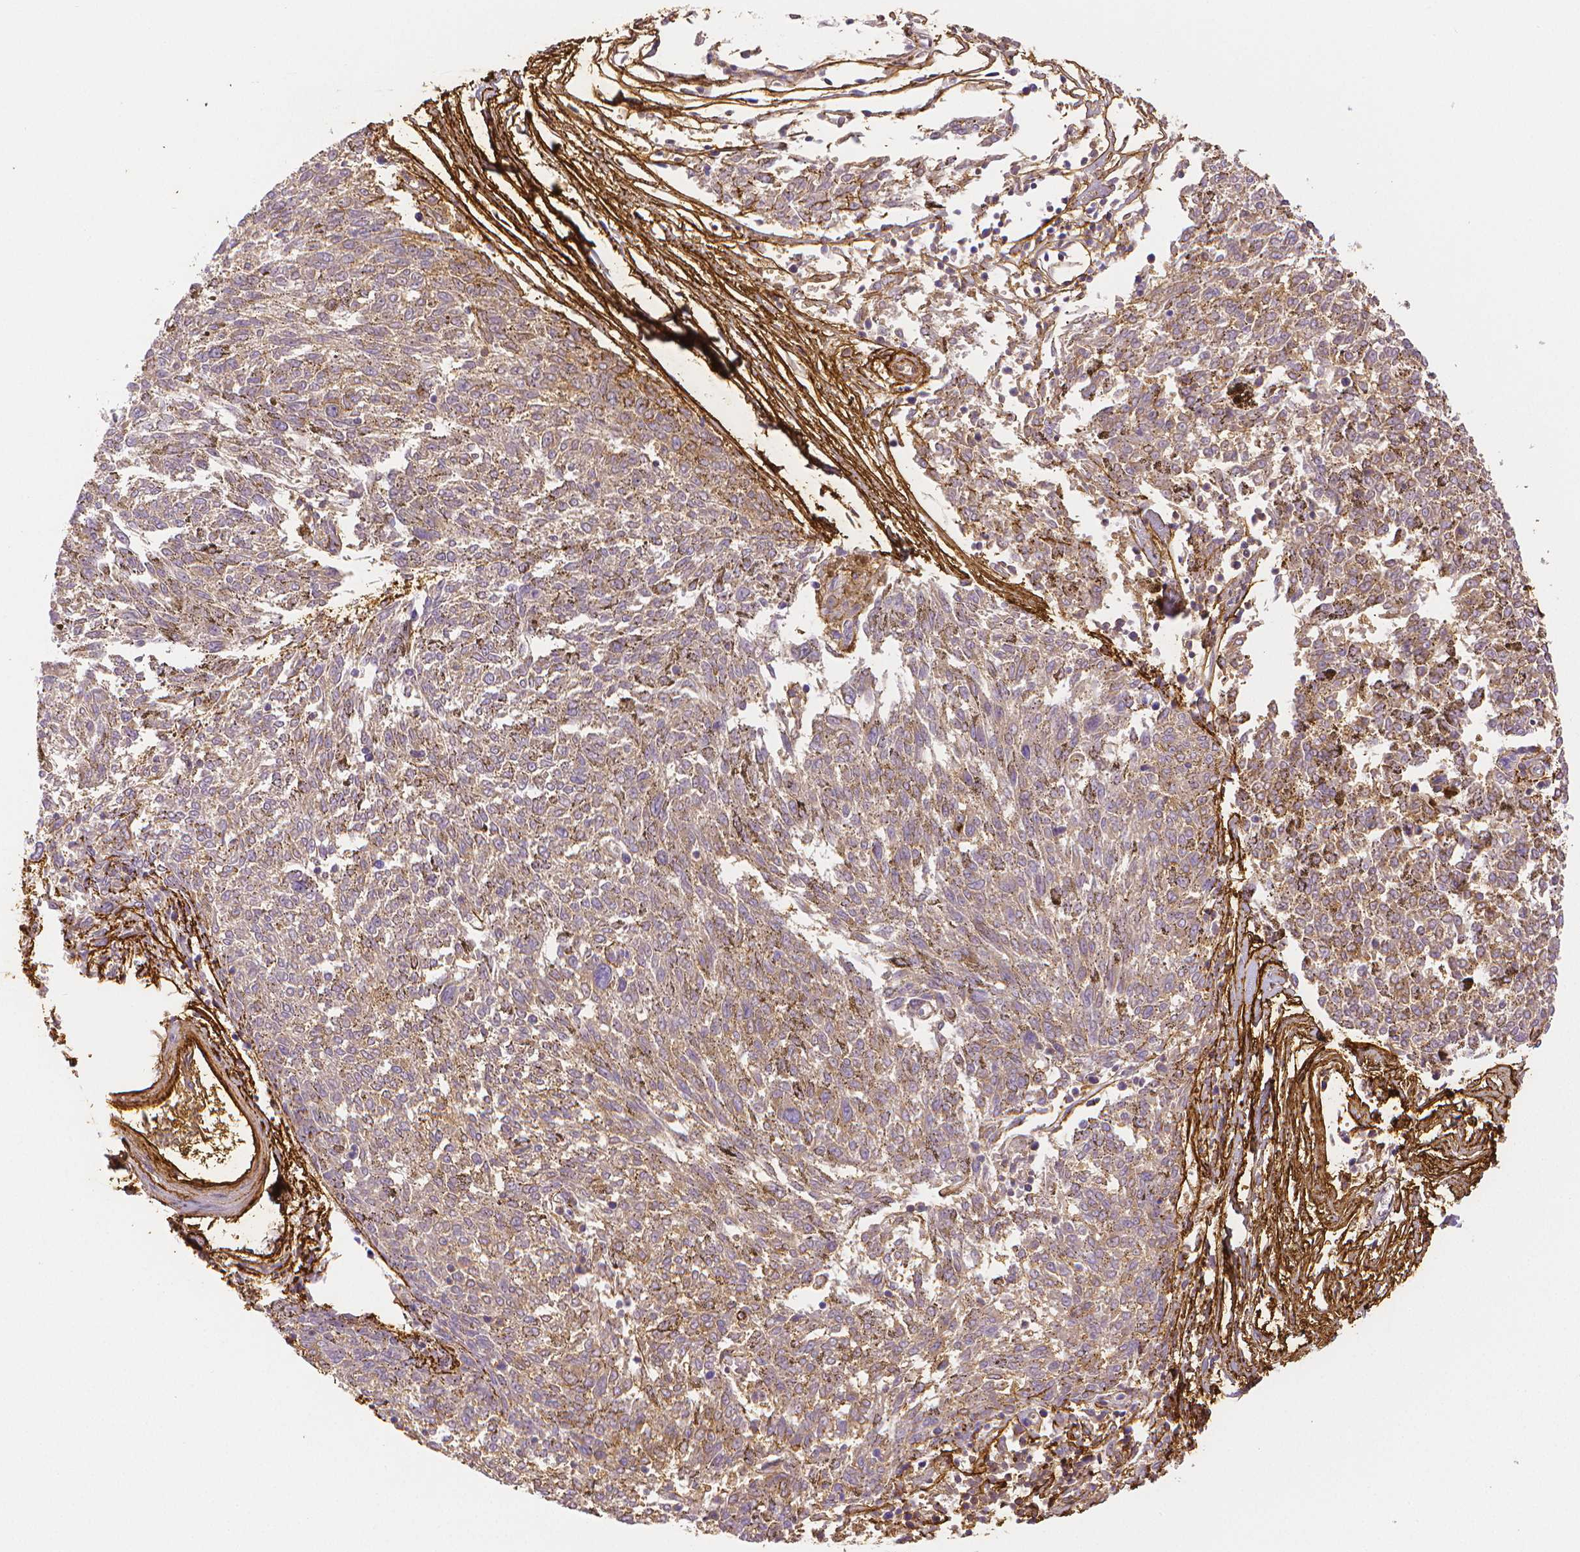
{"staining": {"intensity": "weak", "quantity": "<25%", "location": "cytoplasmic/membranous"}, "tissue": "melanoma", "cell_type": "Tumor cells", "image_type": "cancer", "snomed": [{"axis": "morphology", "description": "Malignant melanoma, NOS"}, {"axis": "topography", "description": "Skin"}], "caption": "IHC micrograph of human melanoma stained for a protein (brown), which reveals no positivity in tumor cells.", "gene": "FBN1", "patient": {"sex": "female", "age": 72}}